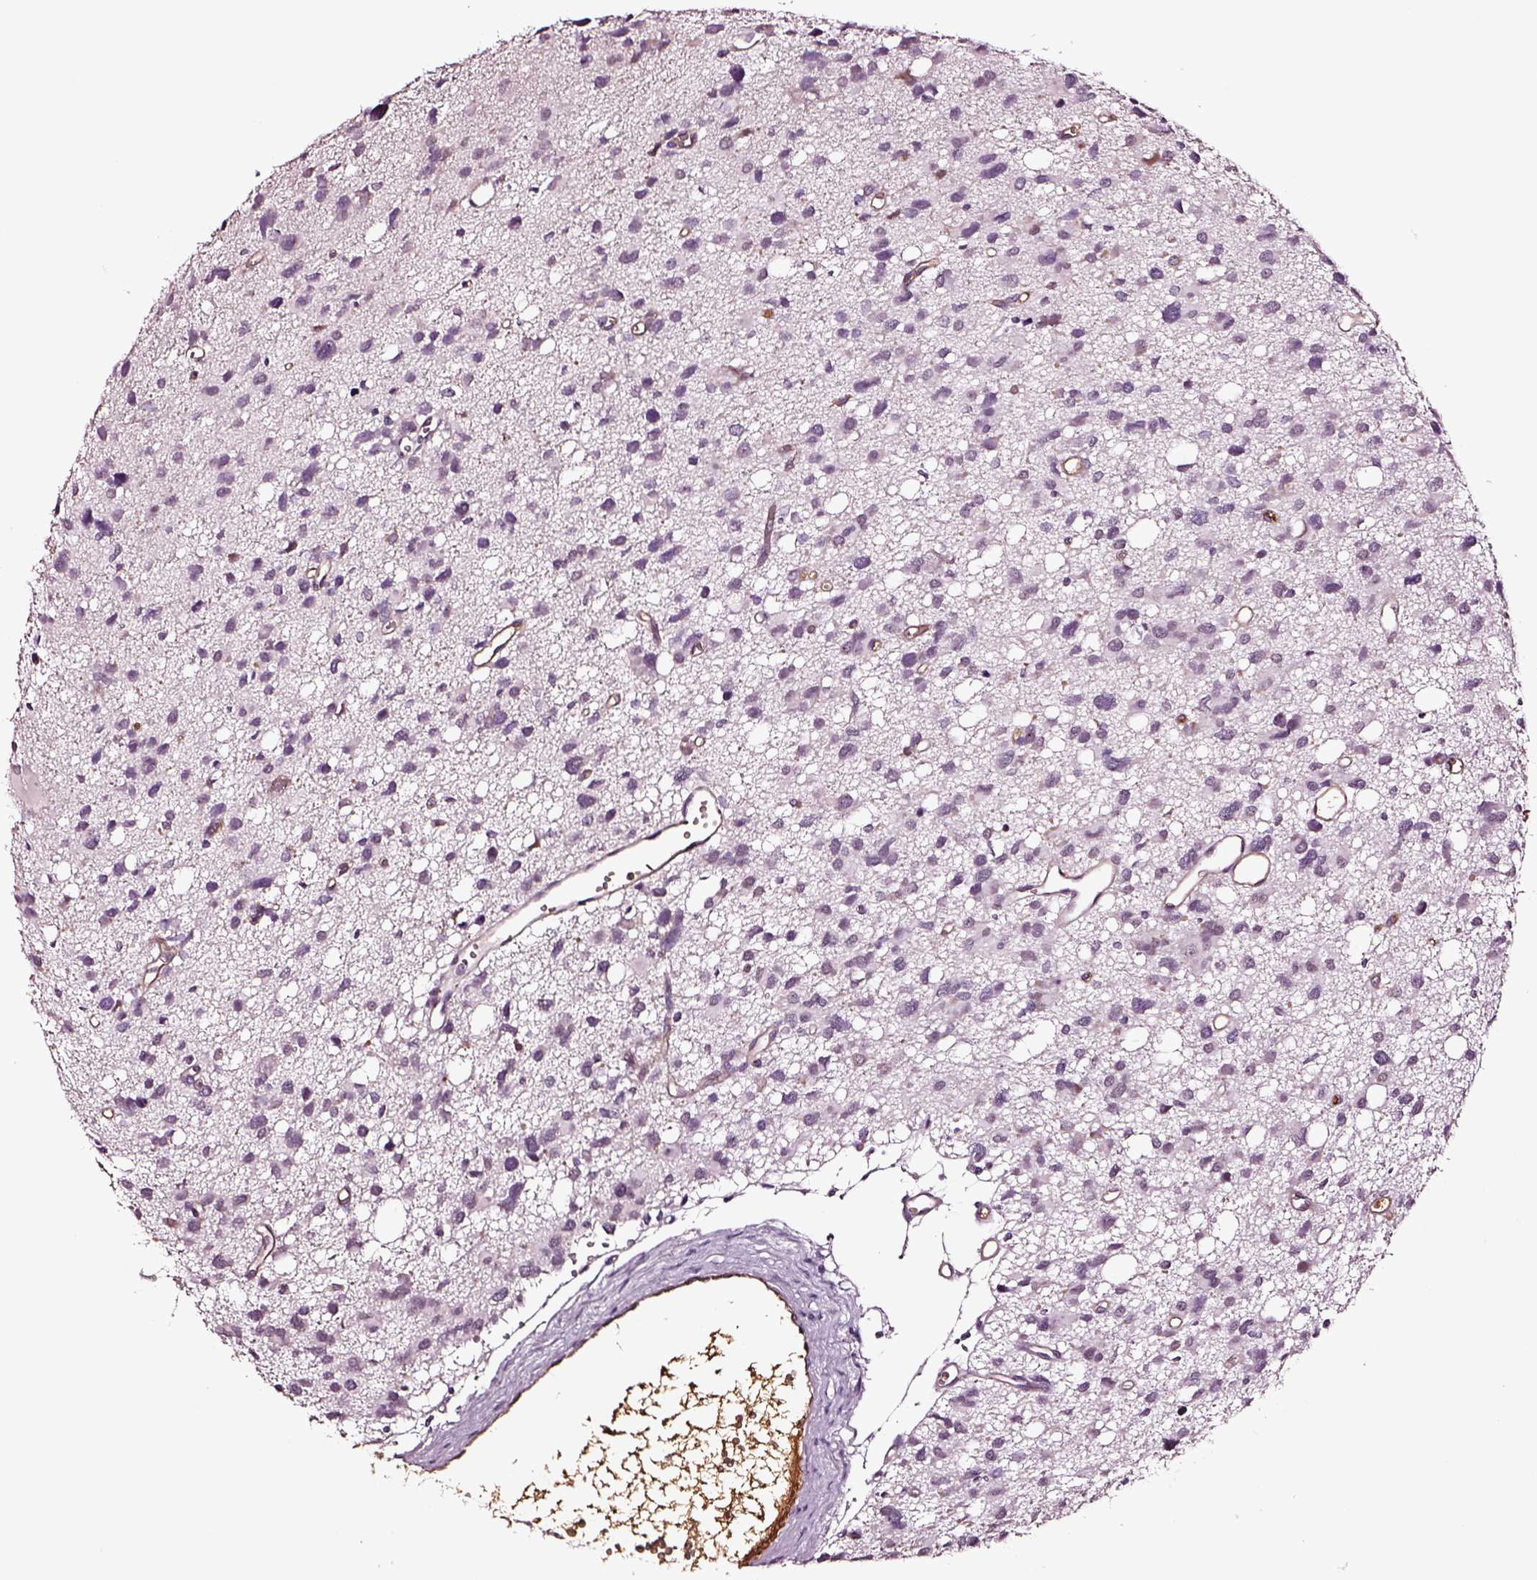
{"staining": {"intensity": "negative", "quantity": "none", "location": "none"}, "tissue": "glioma", "cell_type": "Tumor cells", "image_type": "cancer", "snomed": [{"axis": "morphology", "description": "Glioma, malignant, High grade"}, {"axis": "topography", "description": "Brain"}], "caption": "Protein analysis of glioma reveals no significant positivity in tumor cells.", "gene": "TF", "patient": {"sex": "male", "age": 23}}